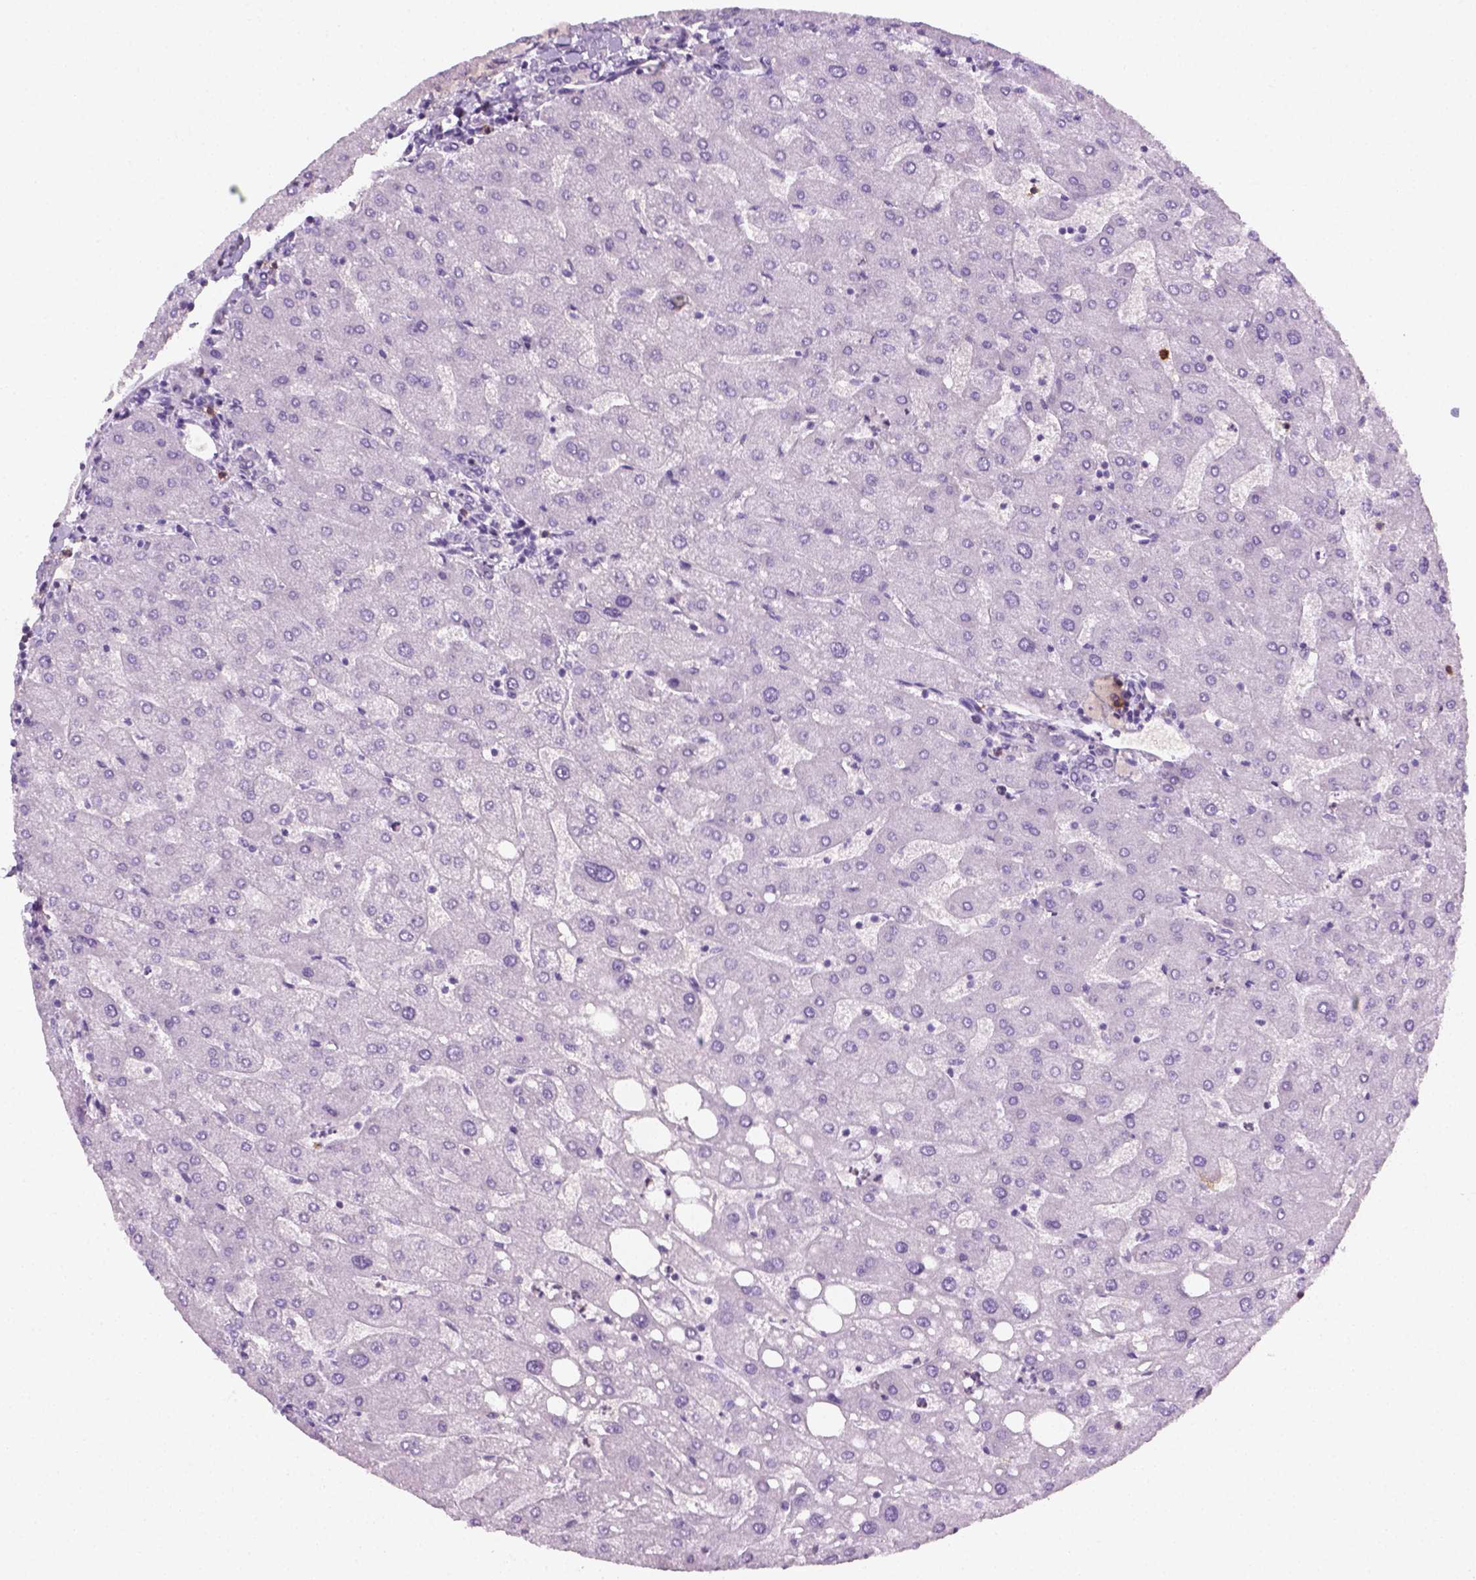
{"staining": {"intensity": "negative", "quantity": "none", "location": "none"}, "tissue": "liver", "cell_type": "Cholangiocytes", "image_type": "normal", "snomed": [{"axis": "morphology", "description": "Normal tissue, NOS"}, {"axis": "topography", "description": "Liver"}], "caption": "Normal liver was stained to show a protein in brown. There is no significant staining in cholangiocytes. (DAB (3,3'-diaminobenzidine) IHC, high magnification).", "gene": "AQP3", "patient": {"sex": "male", "age": 67}}